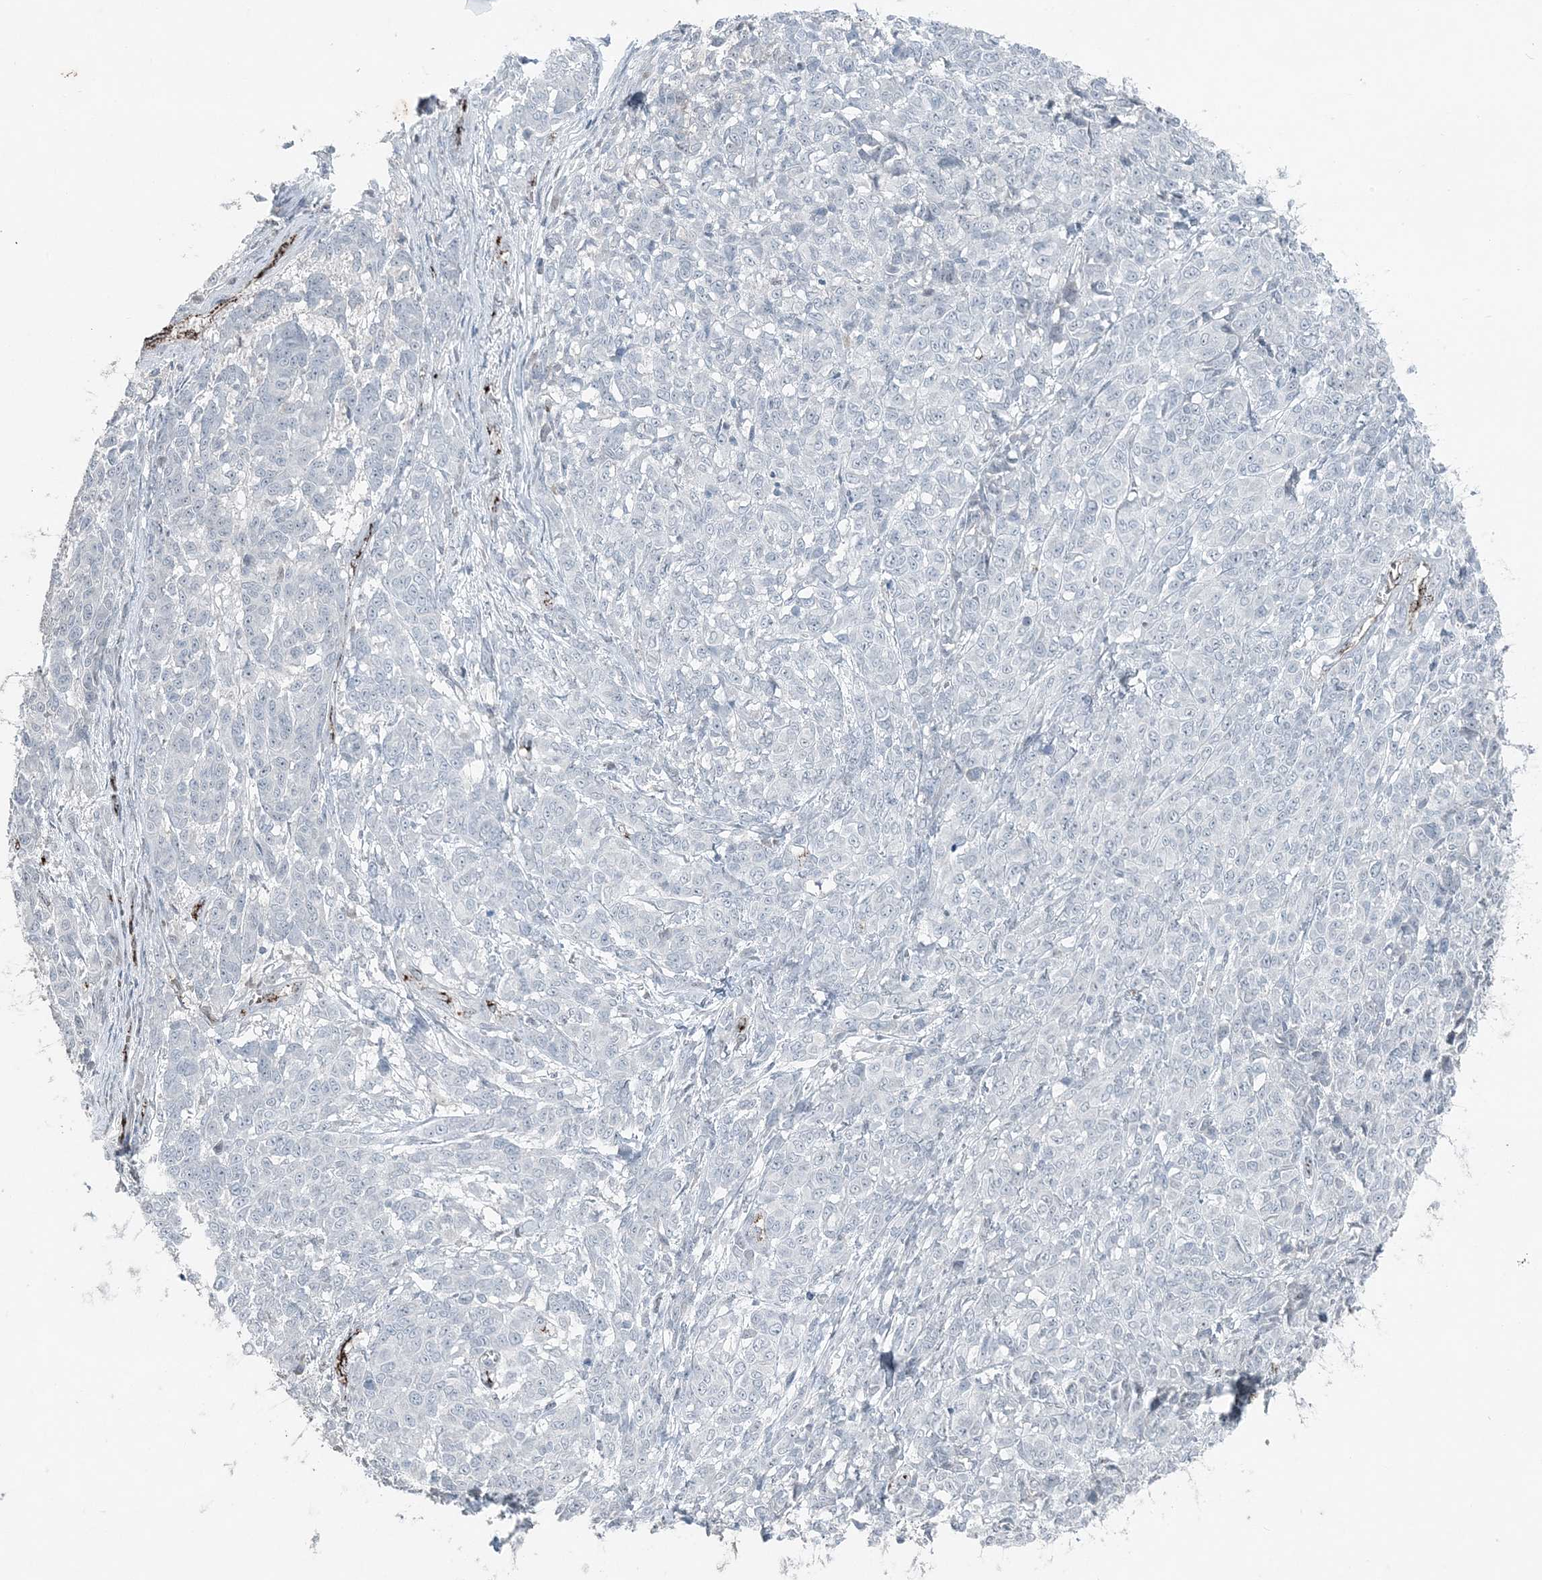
{"staining": {"intensity": "negative", "quantity": "none", "location": "none"}, "tissue": "melanoma", "cell_type": "Tumor cells", "image_type": "cancer", "snomed": [{"axis": "morphology", "description": "Malignant melanoma, NOS"}, {"axis": "topography", "description": "Skin"}], "caption": "Tumor cells show no significant staining in melanoma.", "gene": "ELOVL7", "patient": {"sex": "male", "age": 49}}